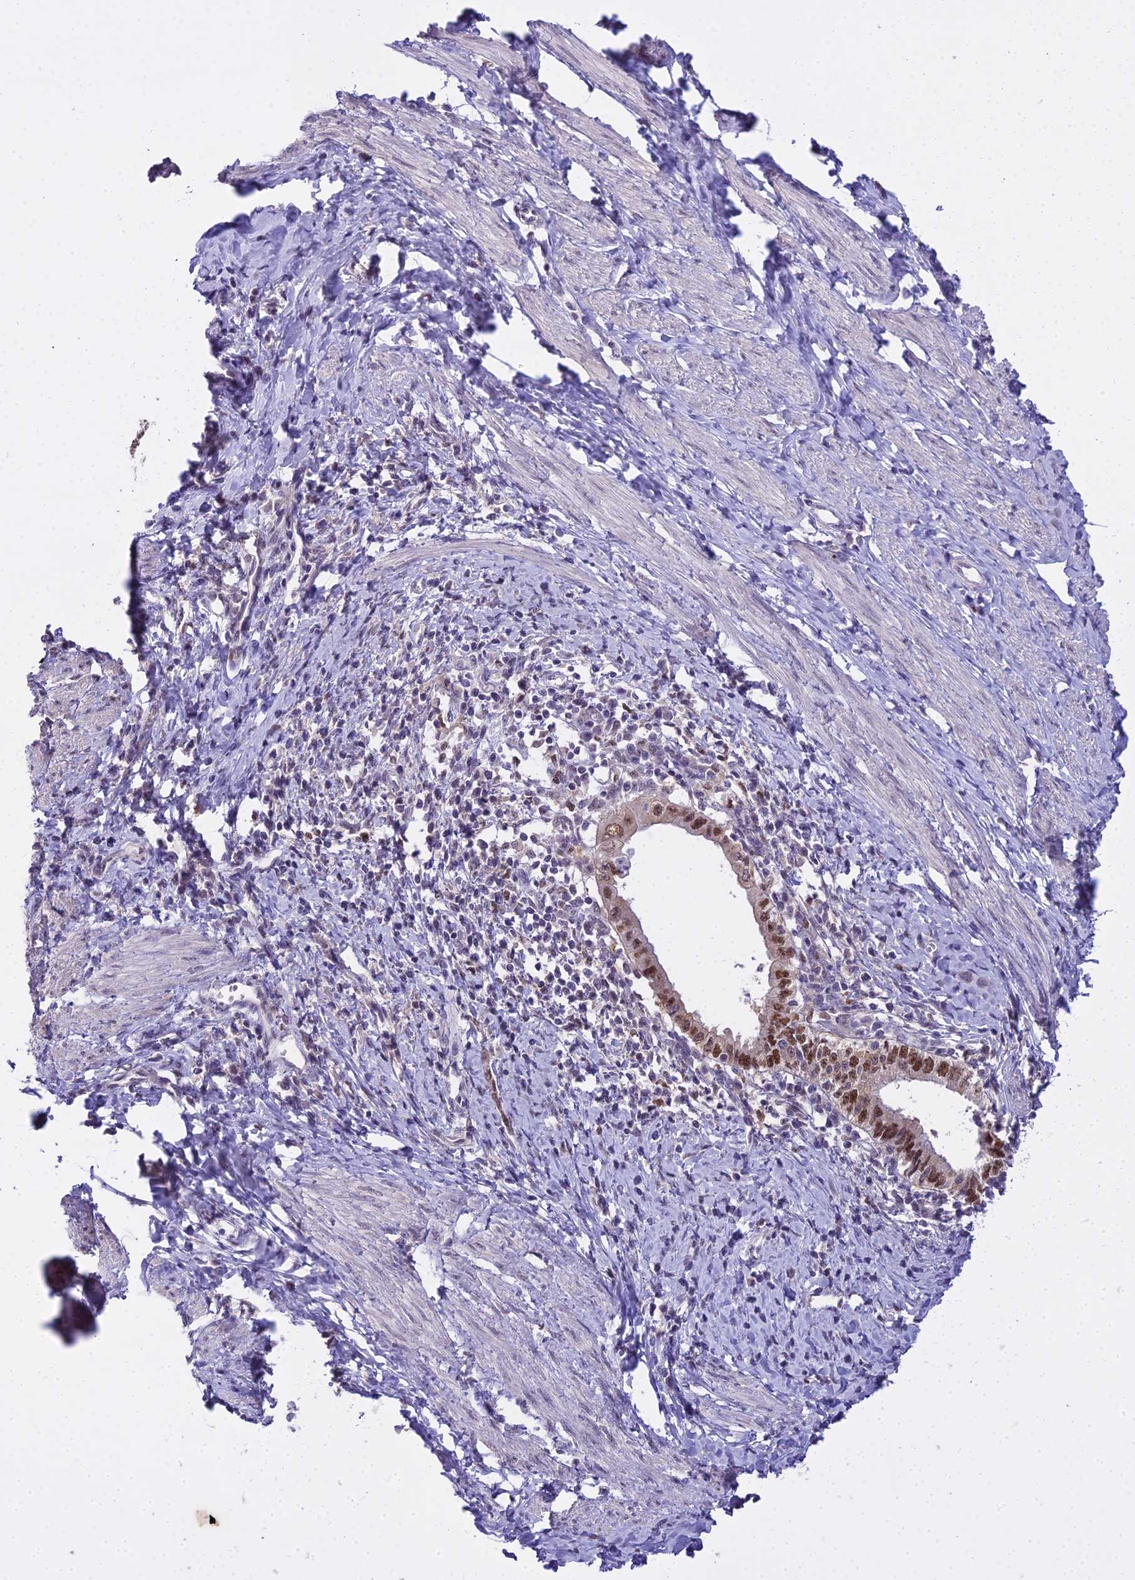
{"staining": {"intensity": "moderate", "quantity": ">75%", "location": "nuclear"}, "tissue": "cervical cancer", "cell_type": "Tumor cells", "image_type": "cancer", "snomed": [{"axis": "morphology", "description": "Adenocarcinoma, NOS"}, {"axis": "topography", "description": "Cervix"}], "caption": "Protein staining of adenocarcinoma (cervical) tissue demonstrates moderate nuclear positivity in approximately >75% of tumor cells. The staining is performed using DAB brown chromogen to label protein expression. The nuclei are counter-stained blue using hematoxylin.", "gene": "MAT2A", "patient": {"sex": "female", "age": 36}}